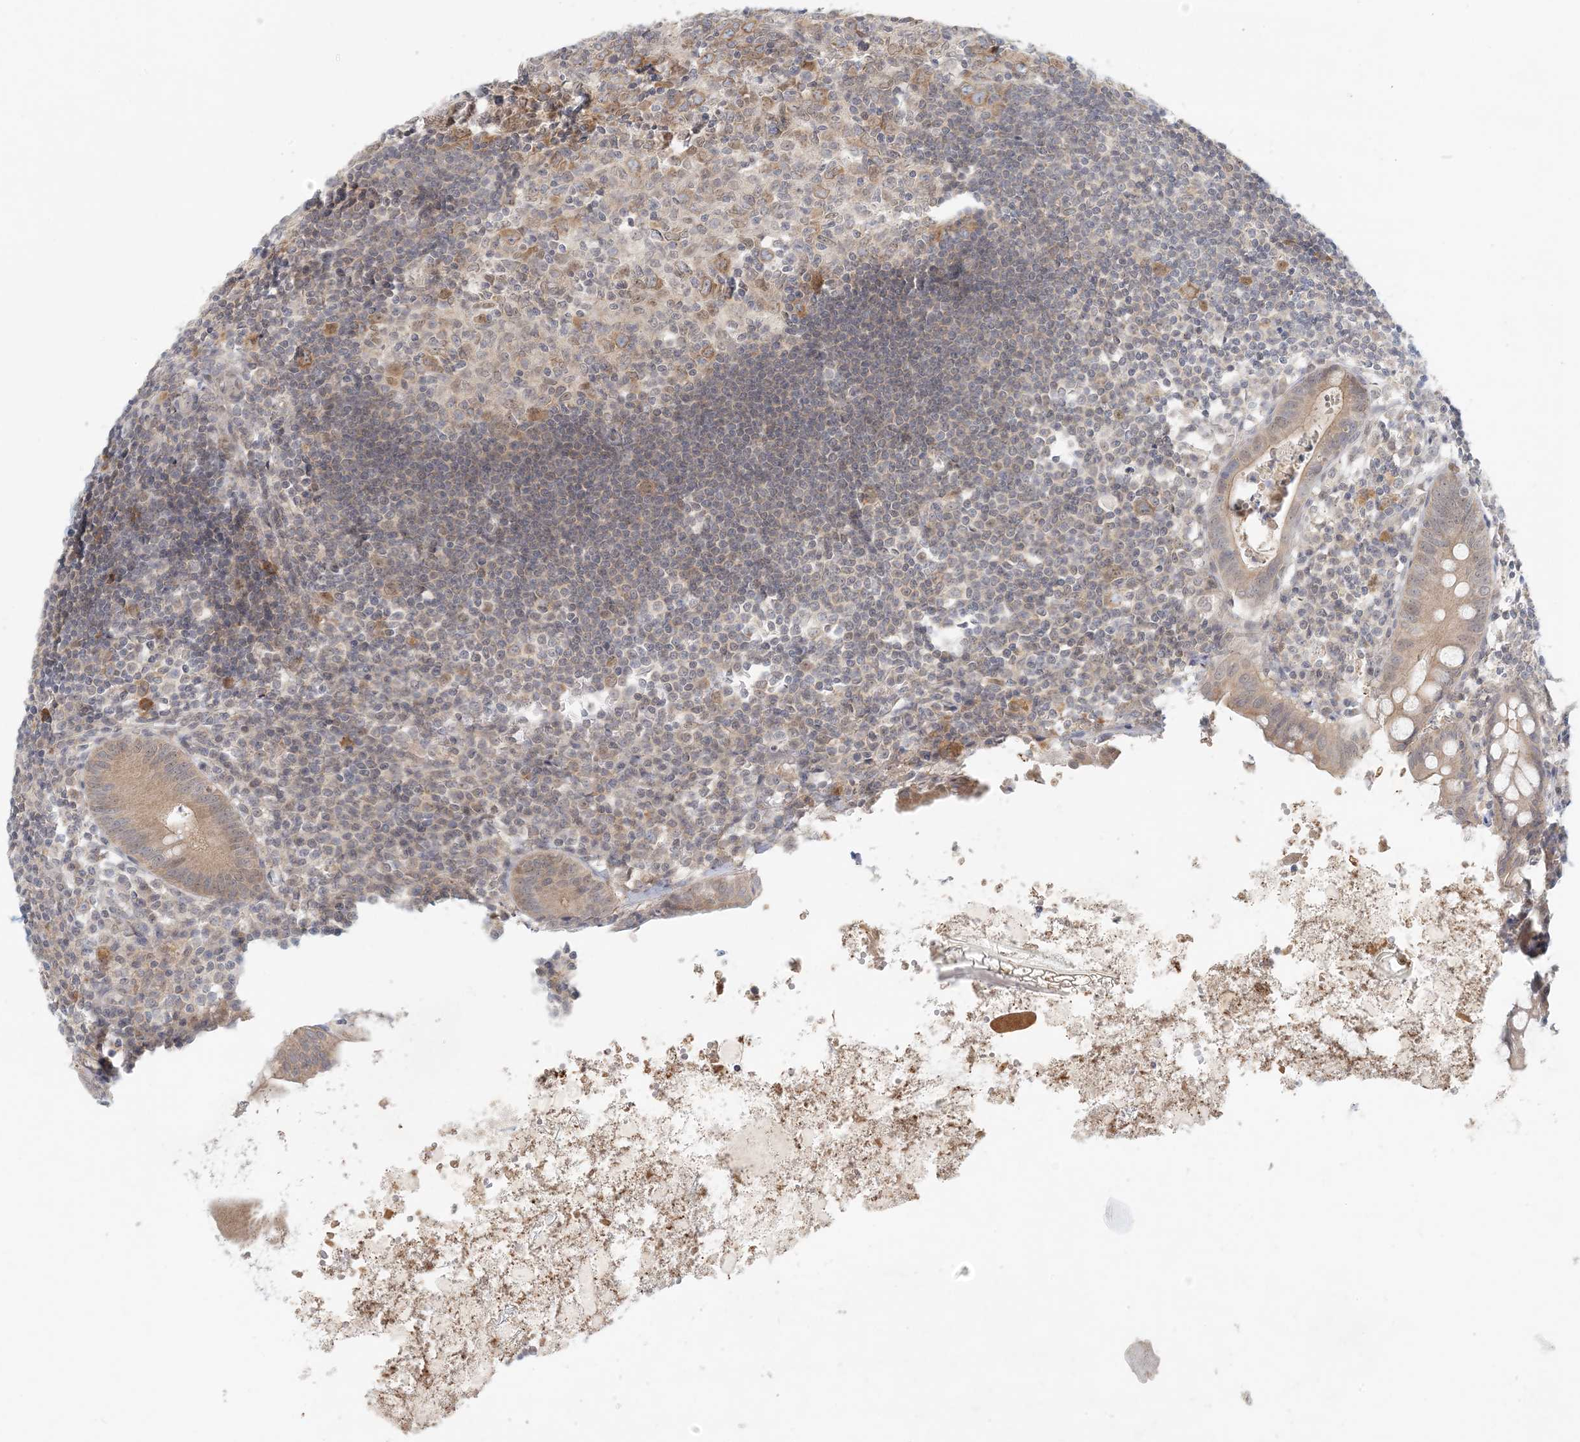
{"staining": {"intensity": "moderate", "quantity": ">75%", "location": "cytoplasmic/membranous"}, "tissue": "appendix", "cell_type": "Glandular cells", "image_type": "normal", "snomed": [{"axis": "morphology", "description": "Normal tissue, NOS"}, {"axis": "topography", "description": "Appendix"}], "caption": "Approximately >75% of glandular cells in normal appendix exhibit moderate cytoplasmic/membranous protein staining as visualized by brown immunohistochemical staining.", "gene": "OBI1", "patient": {"sex": "female", "age": 54}}